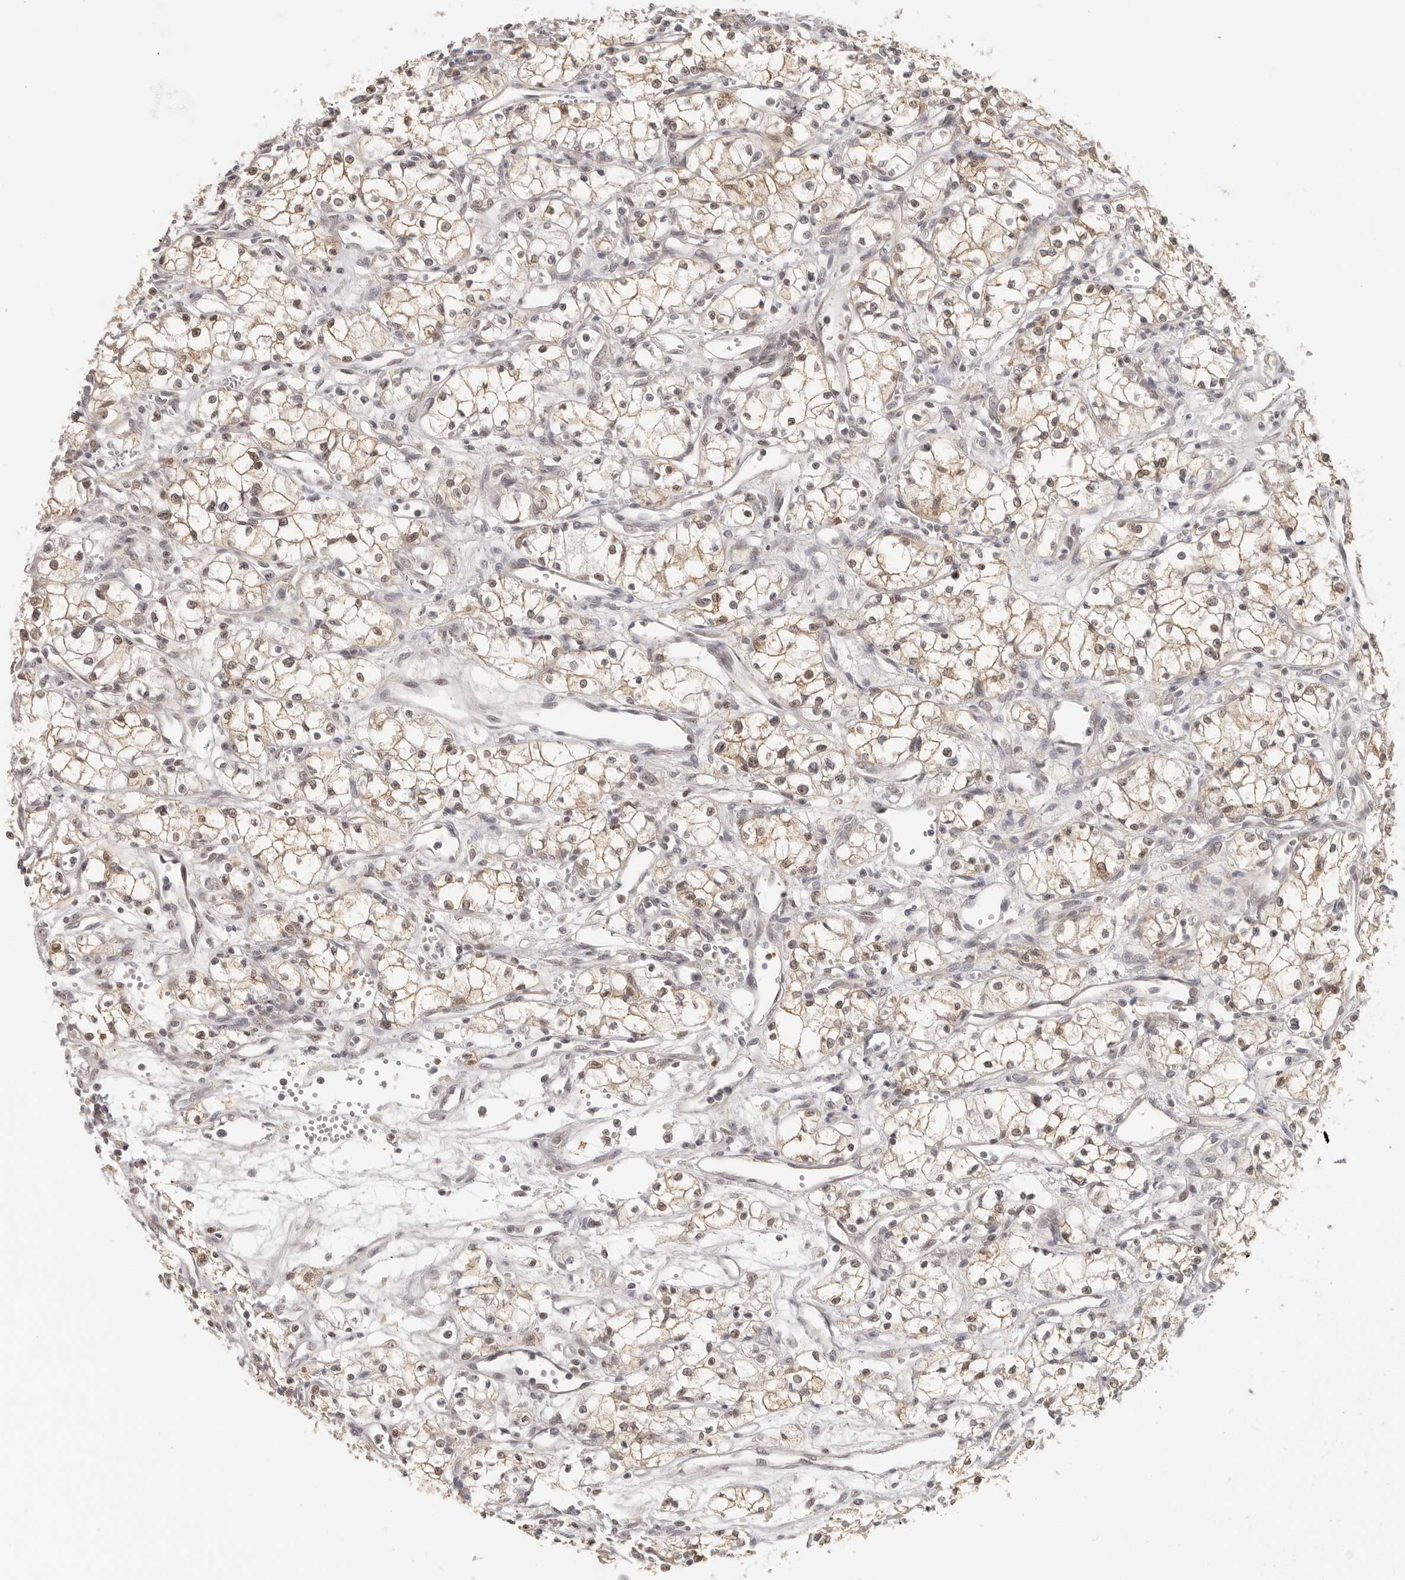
{"staining": {"intensity": "weak", "quantity": ">75%", "location": "cytoplasmic/membranous,nuclear"}, "tissue": "renal cancer", "cell_type": "Tumor cells", "image_type": "cancer", "snomed": [{"axis": "morphology", "description": "Adenocarcinoma, NOS"}, {"axis": "topography", "description": "Kidney"}], "caption": "Renal cancer (adenocarcinoma) tissue shows weak cytoplasmic/membranous and nuclear expression in about >75% of tumor cells (DAB (3,3'-diaminobenzidine) = brown stain, brightfield microscopy at high magnification).", "gene": "LARP7", "patient": {"sex": "male", "age": 59}}